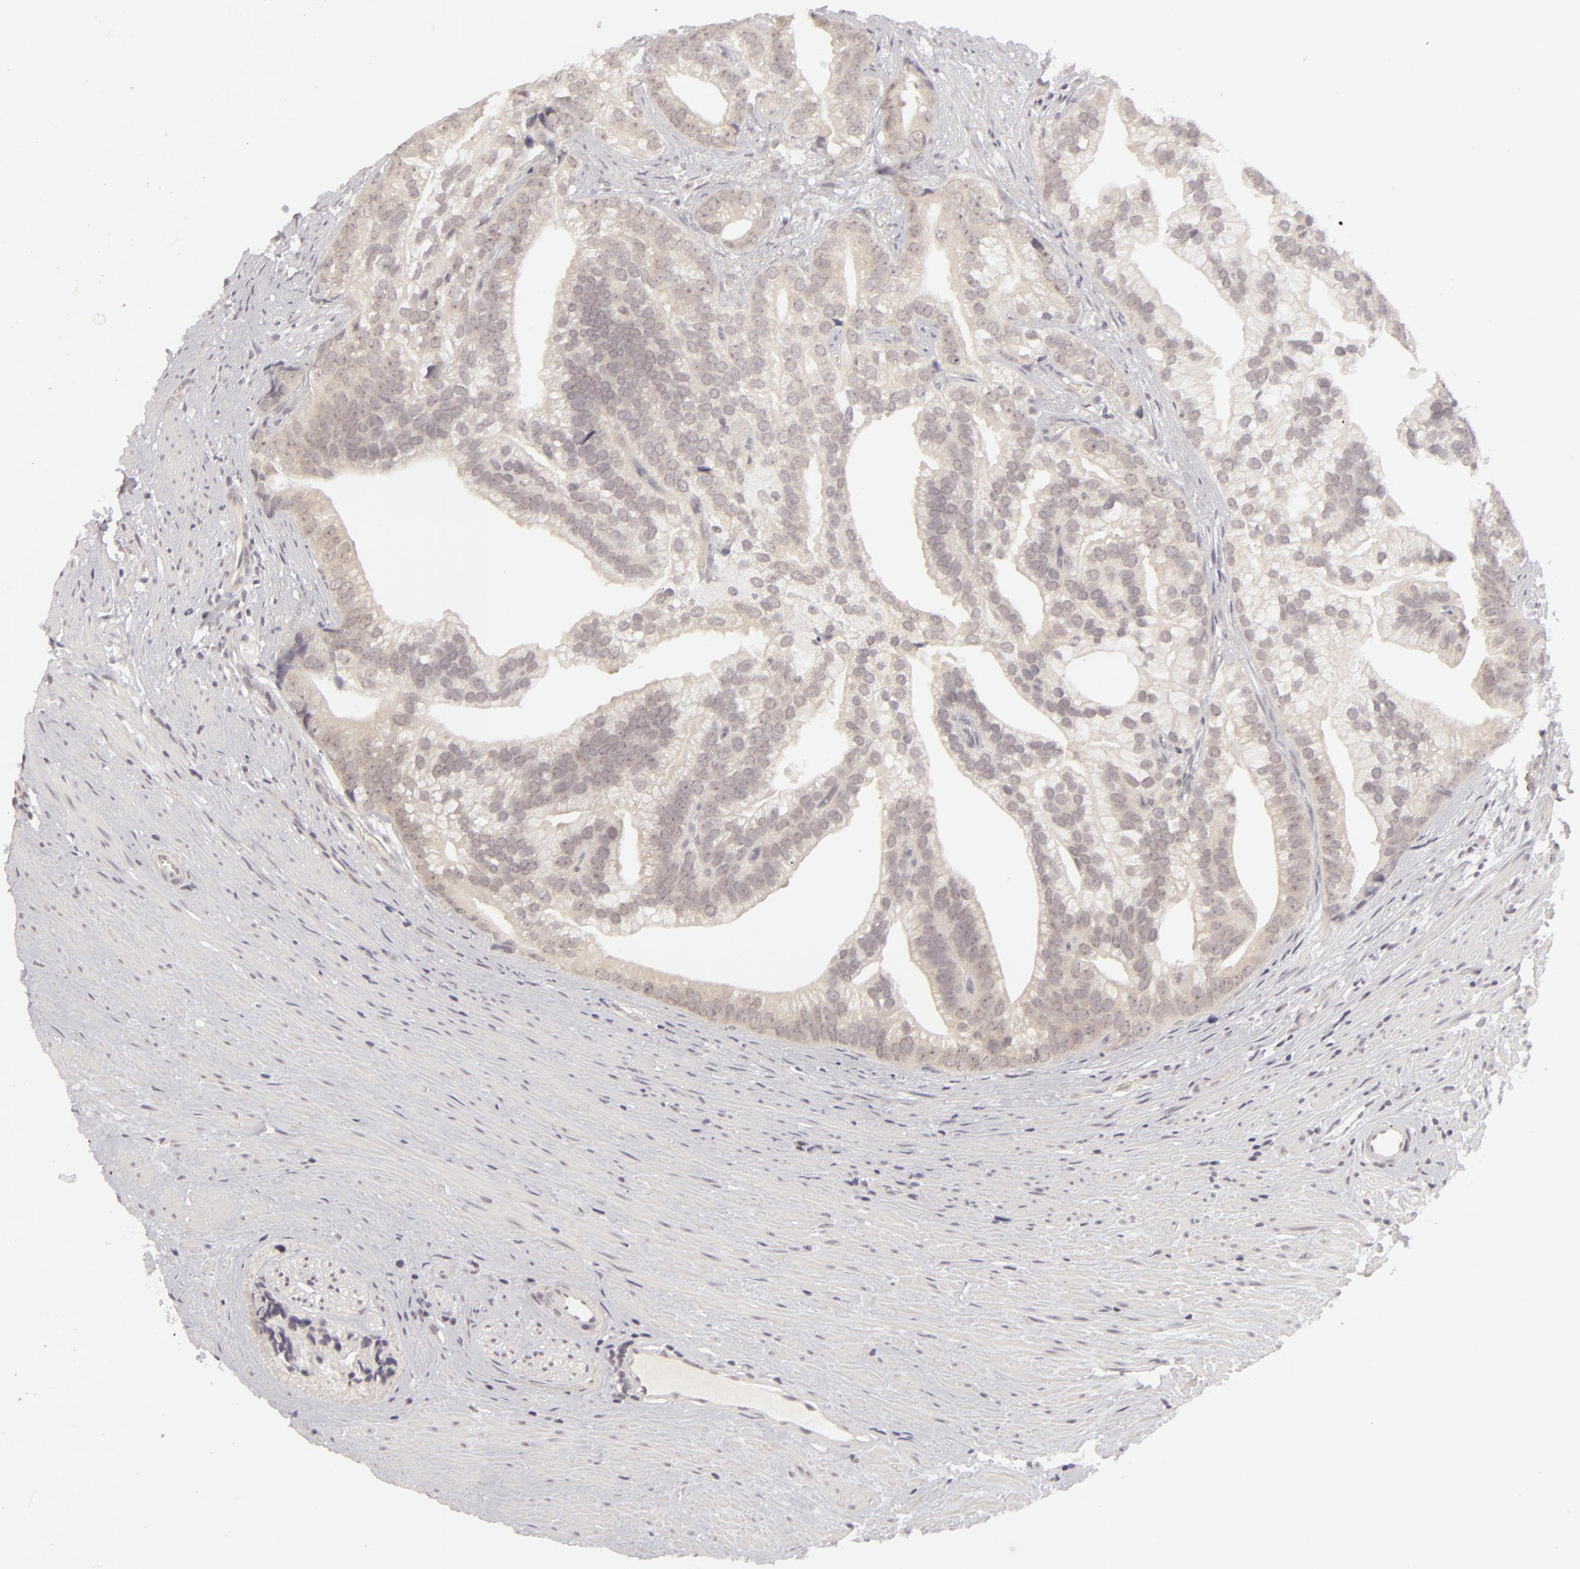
{"staining": {"intensity": "weak", "quantity": ">75%", "location": "cytoplasmic/membranous"}, "tissue": "prostate cancer", "cell_type": "Tumor cells", "image_type": "cancer", "snomed": [{"axis": "morphology", "description": "Adenocarcinoma, Low grade"}, {"axis": "topography", "description": "Prostate"}], "caption": "Immunohistochemical staining of adenocarcinoma (low-grade) (prostate) displays low levels of weak cytoplasmic/membranous protein expression in approximately >75% of tumor cells.", "gene": "DLG3", "patient": {"sex": "male", "age": 71}}